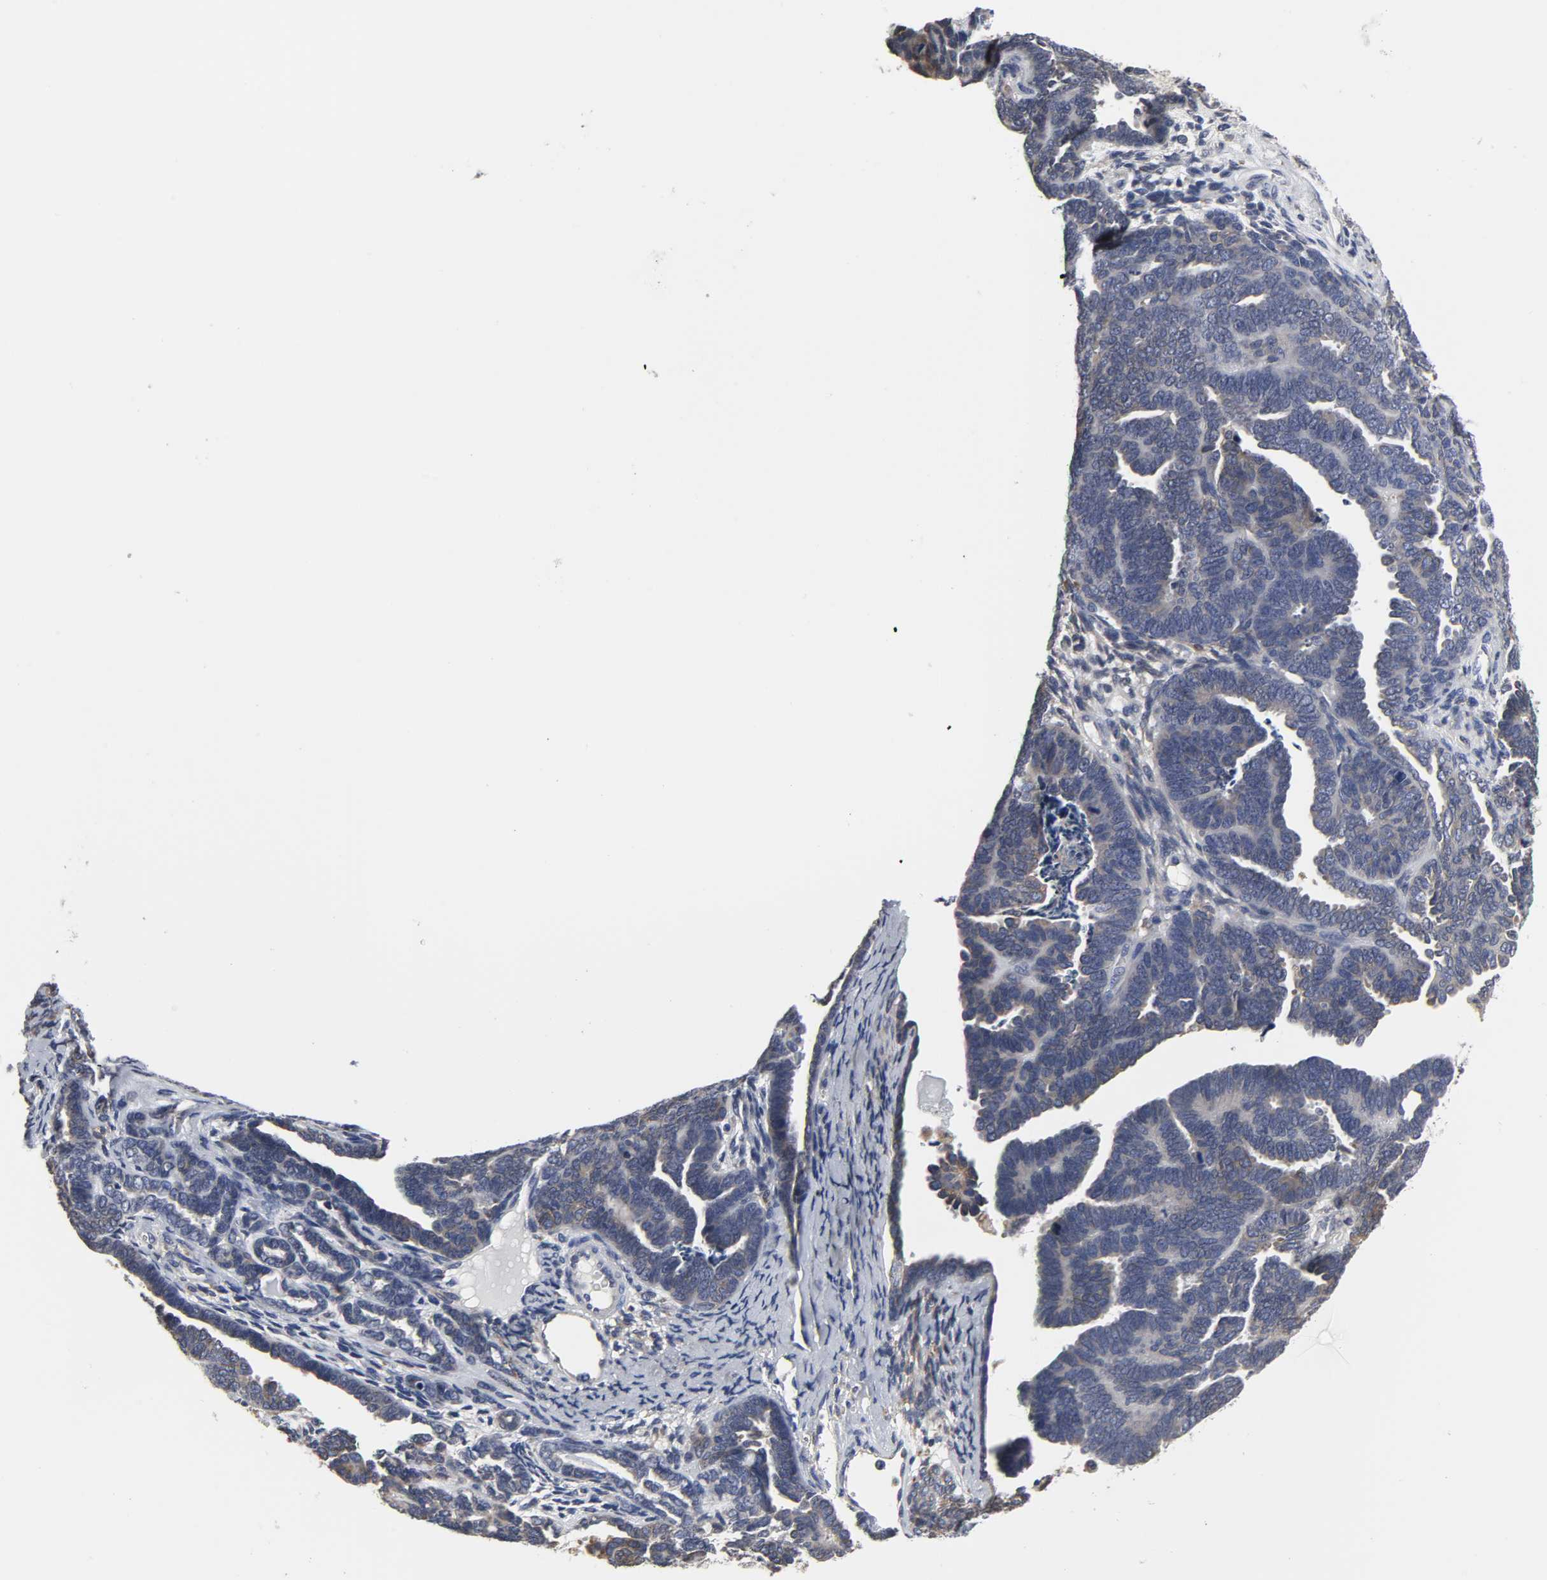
{"staining": {"intensity": "negative", "quantity": "none", "location": "none"}, "tissue": "endometrial cancer", "cell_type": "Tumor cells", "image_type": "cancer", "snomed": [{"axis": "morphology", "description": "Neoplasm, malignant, NOS"}, {"axis": "topography", "description": "Endometrium"}], "caption": "DAB immunohistochemical staining of human endometrial malignant neoplasm displays no significant expression in tumor cells. (Stains: DAB immunohistochemistry with hematoxylin counter stain, Microscopy: brightfield microscopy at high magnification).", "gene": "HCK", "patient": {"sex": "female", "age": 74}}